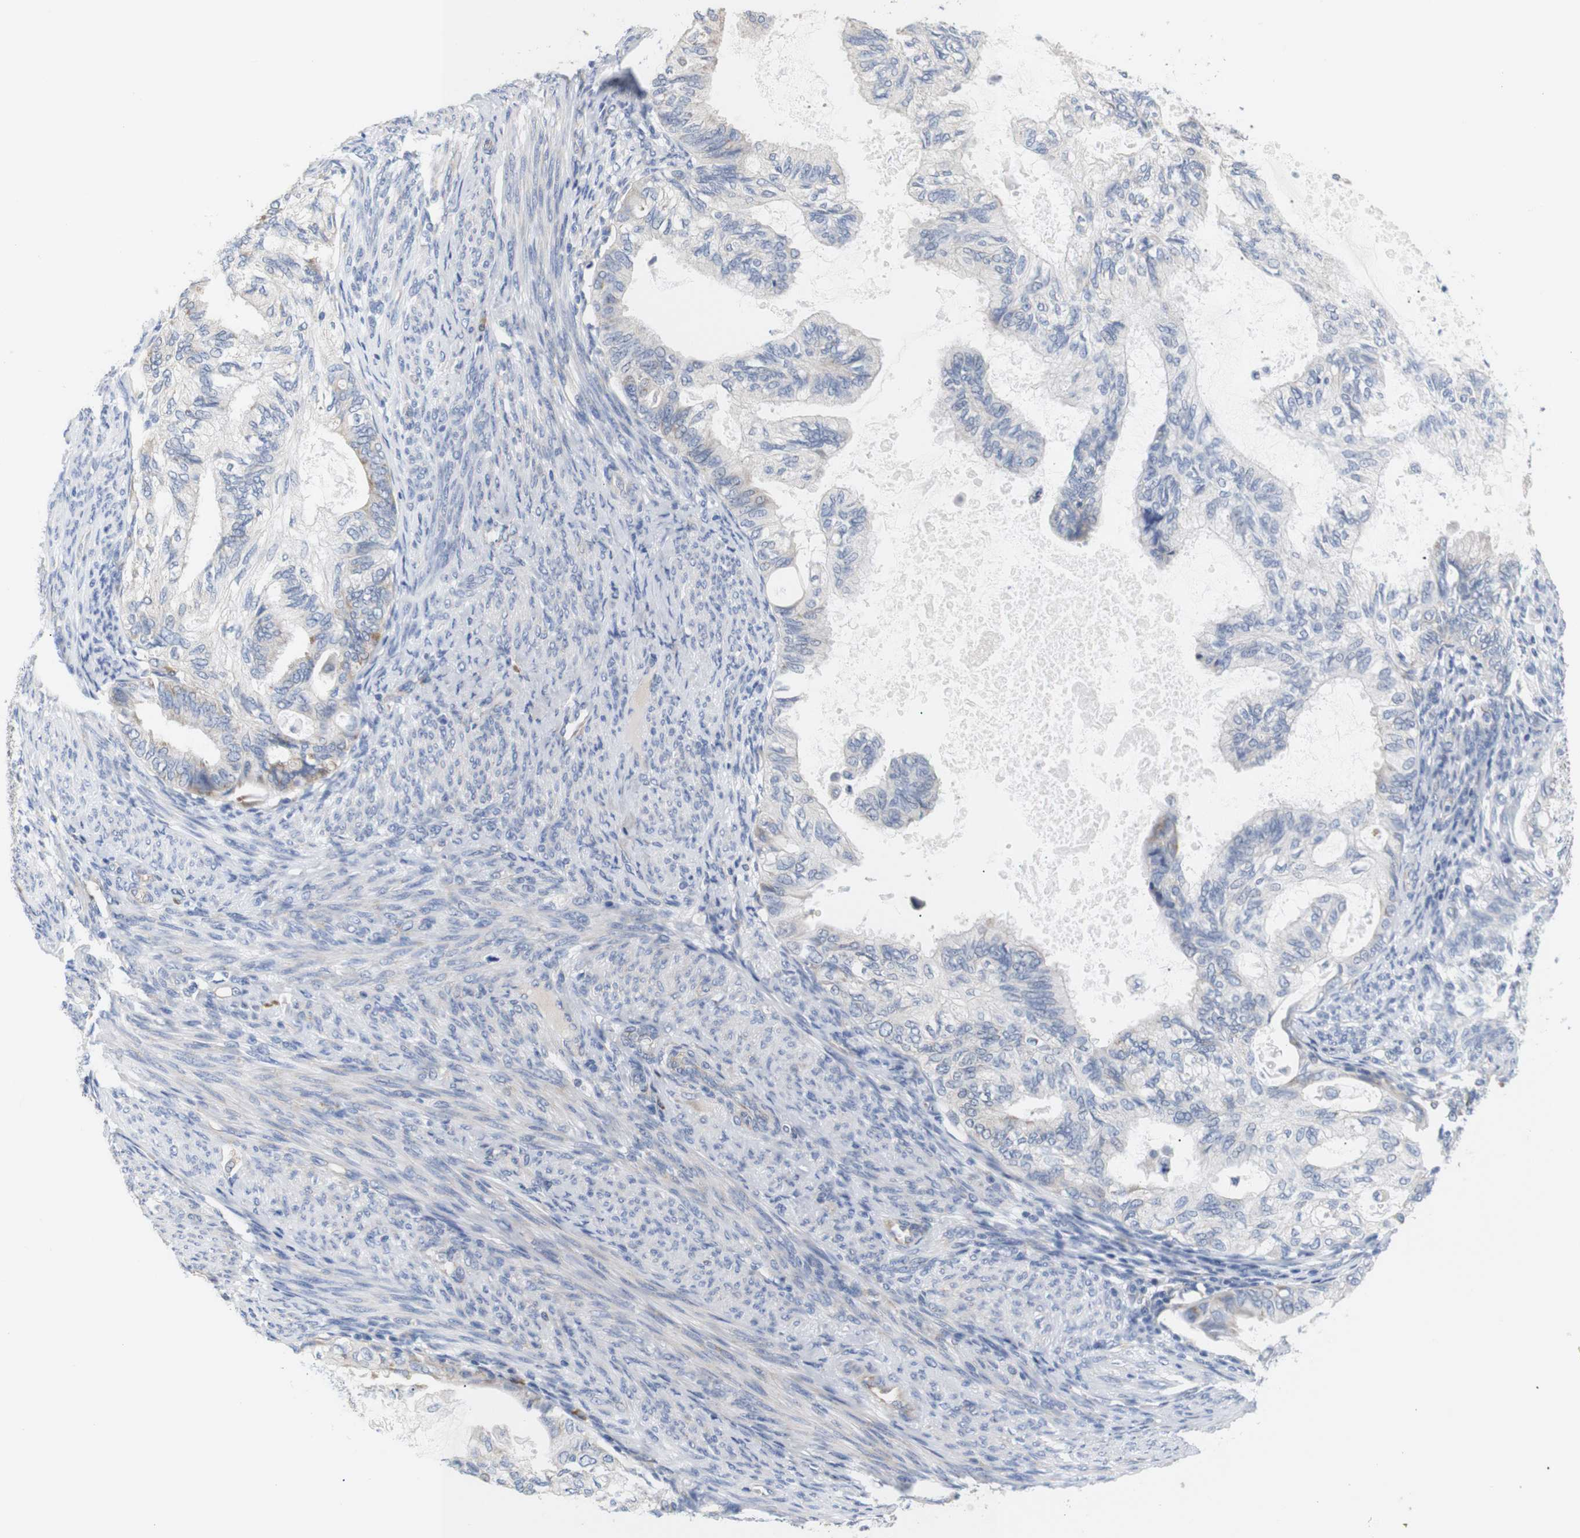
{"staining": {"intensity": "negative", "quantity": "none", "location": "none"}, "tissue": "cervical cancer", "cell_type": "Tumor cells", "image_type": "cancer", "snomed": [{"axis": "morphology", "description": "Normal tissue, NOS"}, {"axis": "morphology", "description": "Adenocarcinoma, NOS"}, {"axis": "topography", "description": "Cervix"}, {"axis": "topography", "description": "Endometrium"}], "caption": "DAB immunohistochemical staining of cervical adenocarcinoma demonstrates no significant positivity in tumor cells. (DAB (3,3'-diaminobenzidine) immunohistochemistry visualized using brightfield microscopy, high magnification).", "gene": "TRIM5", "patient": {"sex": "female", "age": 86}}